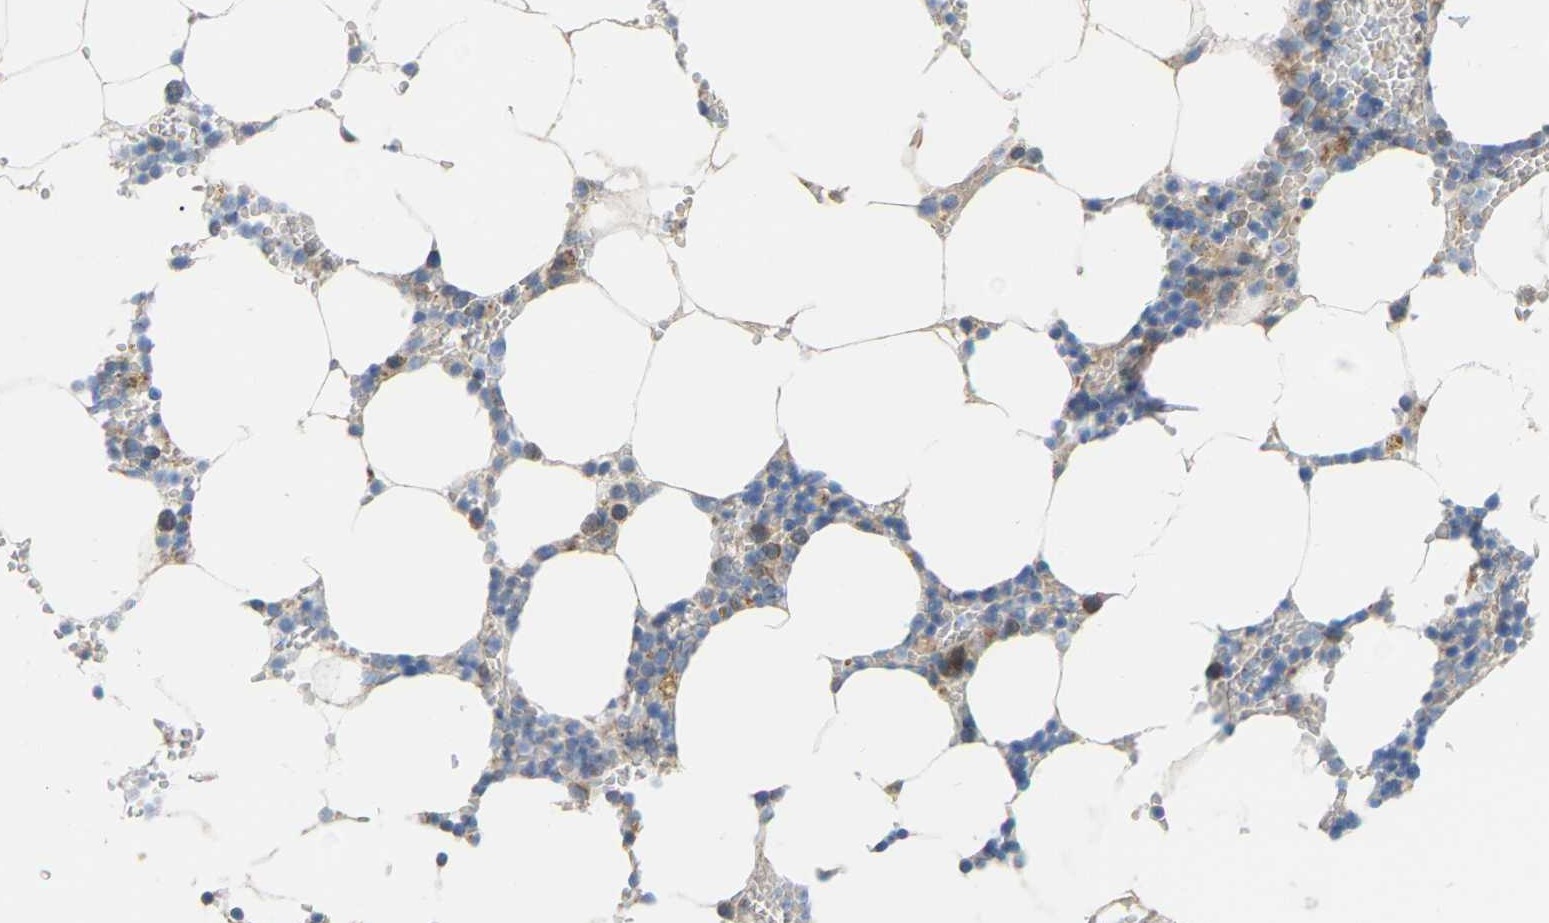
{"staining": {"intensity": "moderate", "quantity": "<25%", "location": "cytoplasmic/membranous"}, "tissue": "bone marrow", "cell_type": "Hematopoietic cells", "image_type": "normal", "snomed": [{"axis": "morphology", "description": "Normal tissue, NOS"}, {"axis": "topography", "description": "Bone marrow"}], "caption": "Hematopoietic cells exhibit low levels of moderate cytoplasmic/membranous staining in approximately <25% of cells in normal bone marrow.", "gene": "CROT", "patient": {"sex": "male", "age": 70}}